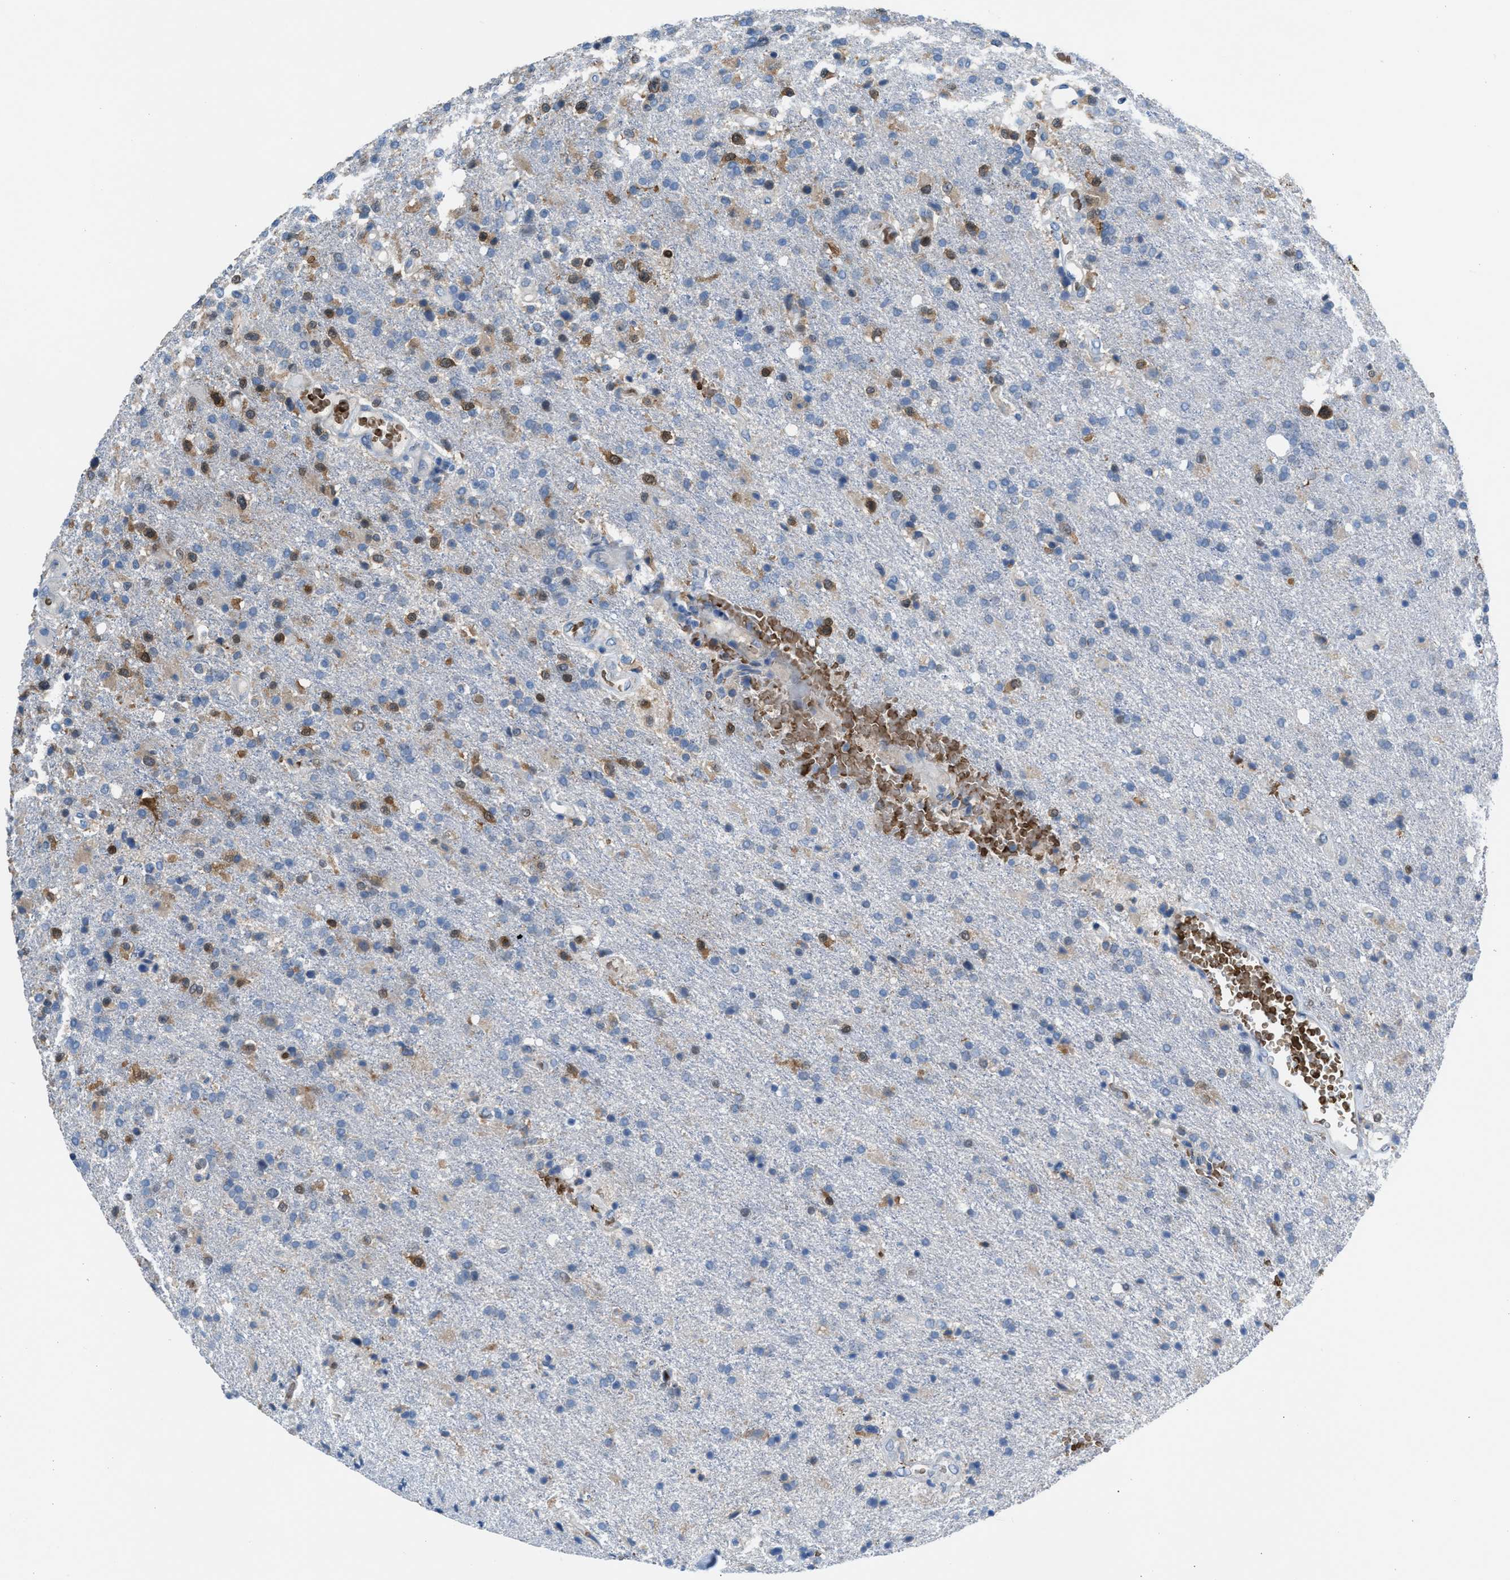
{"staining": {"intensity": "moderate", "quantity": "<25%", "location": "cytoplasmic/membranous"}, "tissue": "glioma", "cell_type": "Tumor cells", "image_type": "cancer", "snomed": [{"axis": "morphology", "description": "Glioma, malignant, High grade"}, {"axis": "topography", "description": "Brain"}], "caption": "Malignant glioma (high-grade) stained with IHC exhibits moderate cytoplasmic/membranous staining in about <25% of tumor cells. (Stains: DAB in brown, nuclei in blue, Microscopy: brightfield microscopy at high magnification).", "gene": "CA3", "patient": {"sex": "male", "age": 72}}